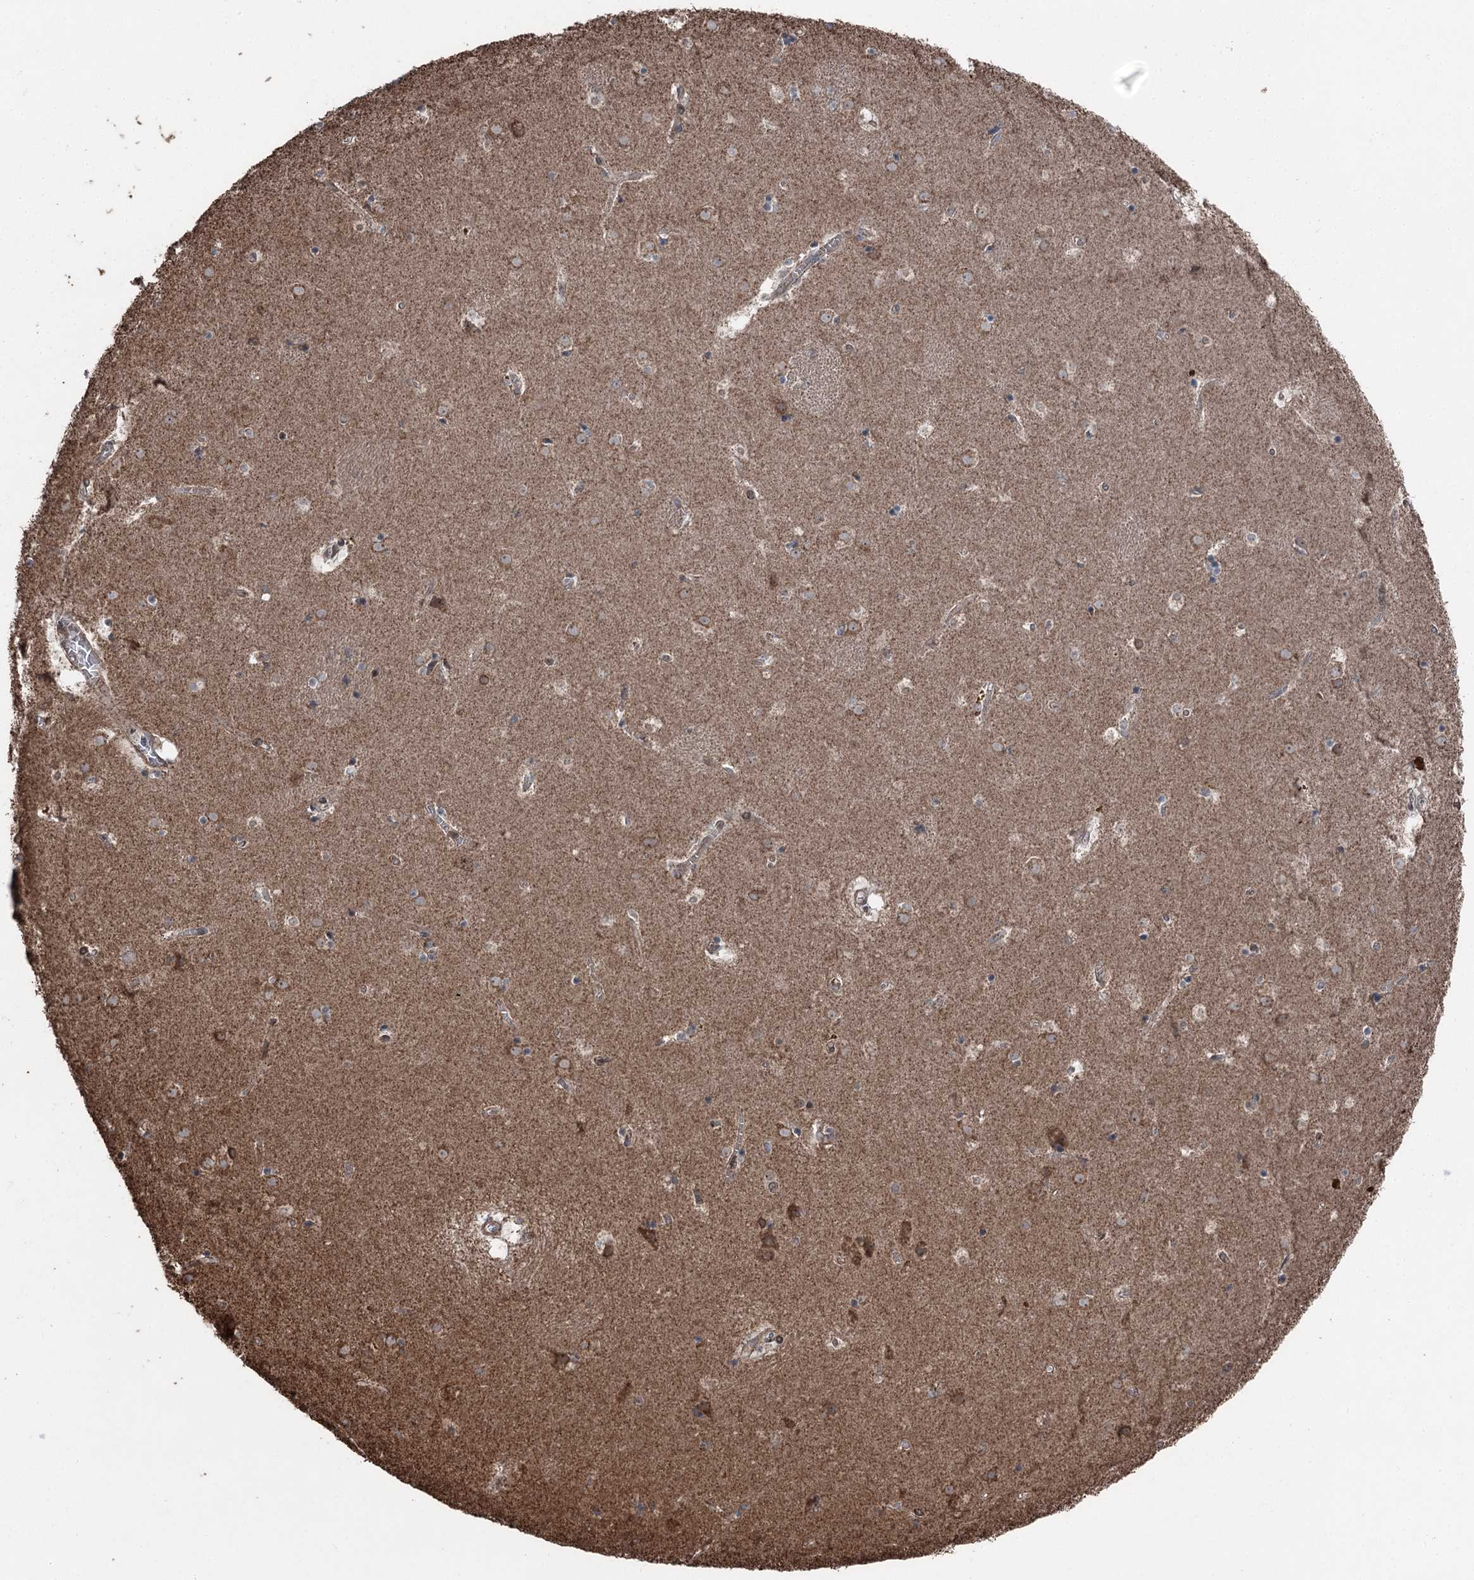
{"staining": {"intensity": "weak", "quantity": "<25%", "location": "cytoplasmic/membranous"}, "tissue": "caudate", "cell_type": "Glial cells", "image_type": "normal", "snomed": [{"axis": "morphology", "description": "Normal tissue, NOS"}, {"axis": "topography", "description": "Lateral ventricle wall"}], "caption": "This is a histopathology image of immunohistochemistry (IHC) staining of benign caudate, which shows no positivity in glial cells.", "gene": "STEEP1", "patient": {"sex": "male", "age": 70}}